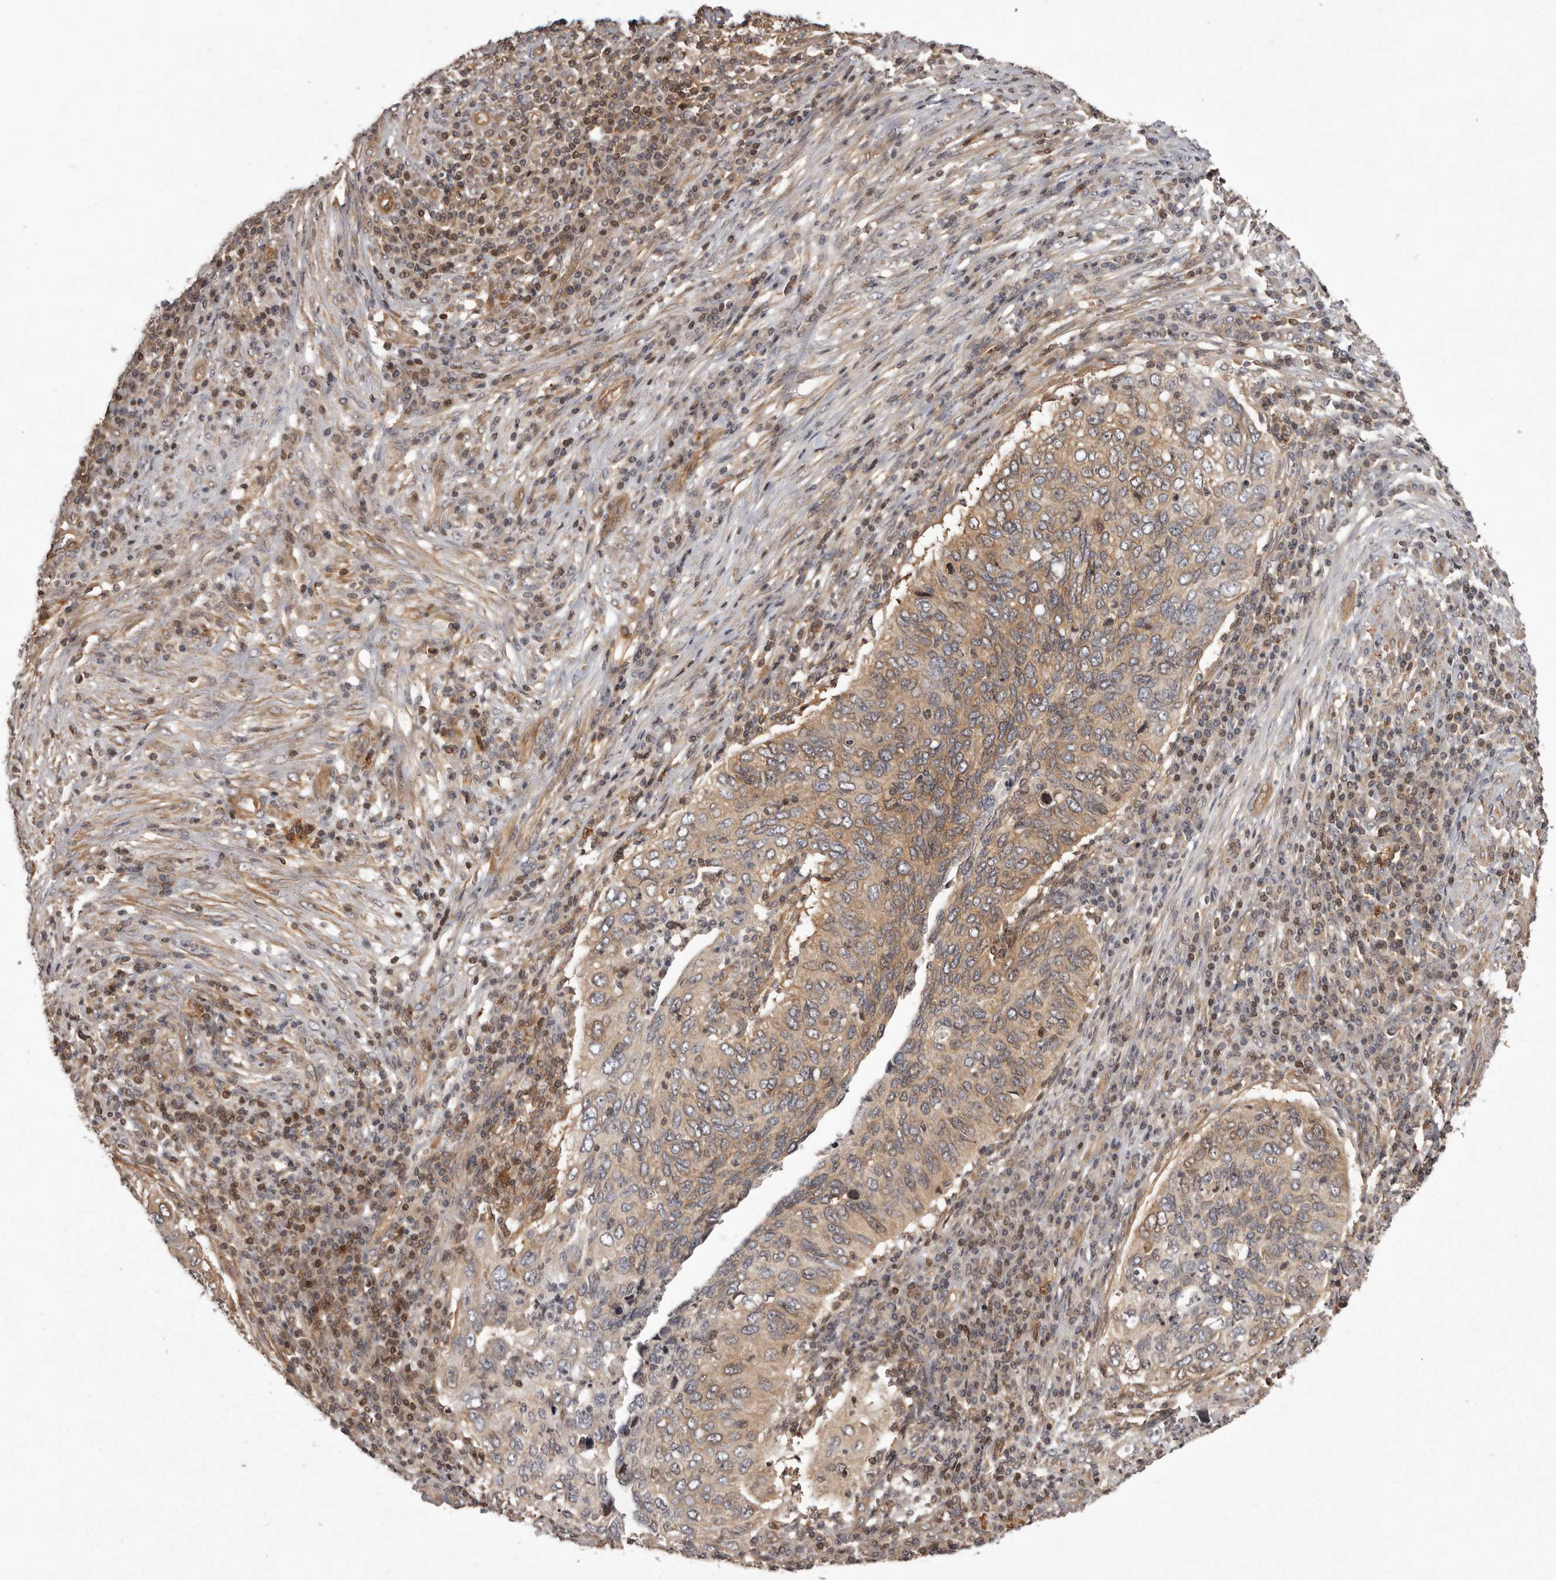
{"staining": {"intensity": "moderate", "quantity": ">75%", "location": "cytoplasmic/membranous"}, "tissue": "cervical cancer", "cell_type": "Tumor cells", "image_type": "cancer", "snomed": [{"axis": "morphology", "description": "Squamous cell carcinoma, NOS"}, {"axis": "topography", "description": "Cervix"}], "caption": "Immunohistochemistry (IHC) staining of cervical cancer (squamous cell carcinoma), which reveals medium levels of moderate cytoplasmic/membranous staining in approximately >75% of tumor cells indicating moderate cytoplasmic/membranous protein staining. The staining was performed using DAB (3,3'-diaminobenzidine) (brown) for protein detection and nuclei were counterstained in hematoxylin (blue).", "gene": "NFKBIA", "patient": {"sex": "female", "age": 38}}